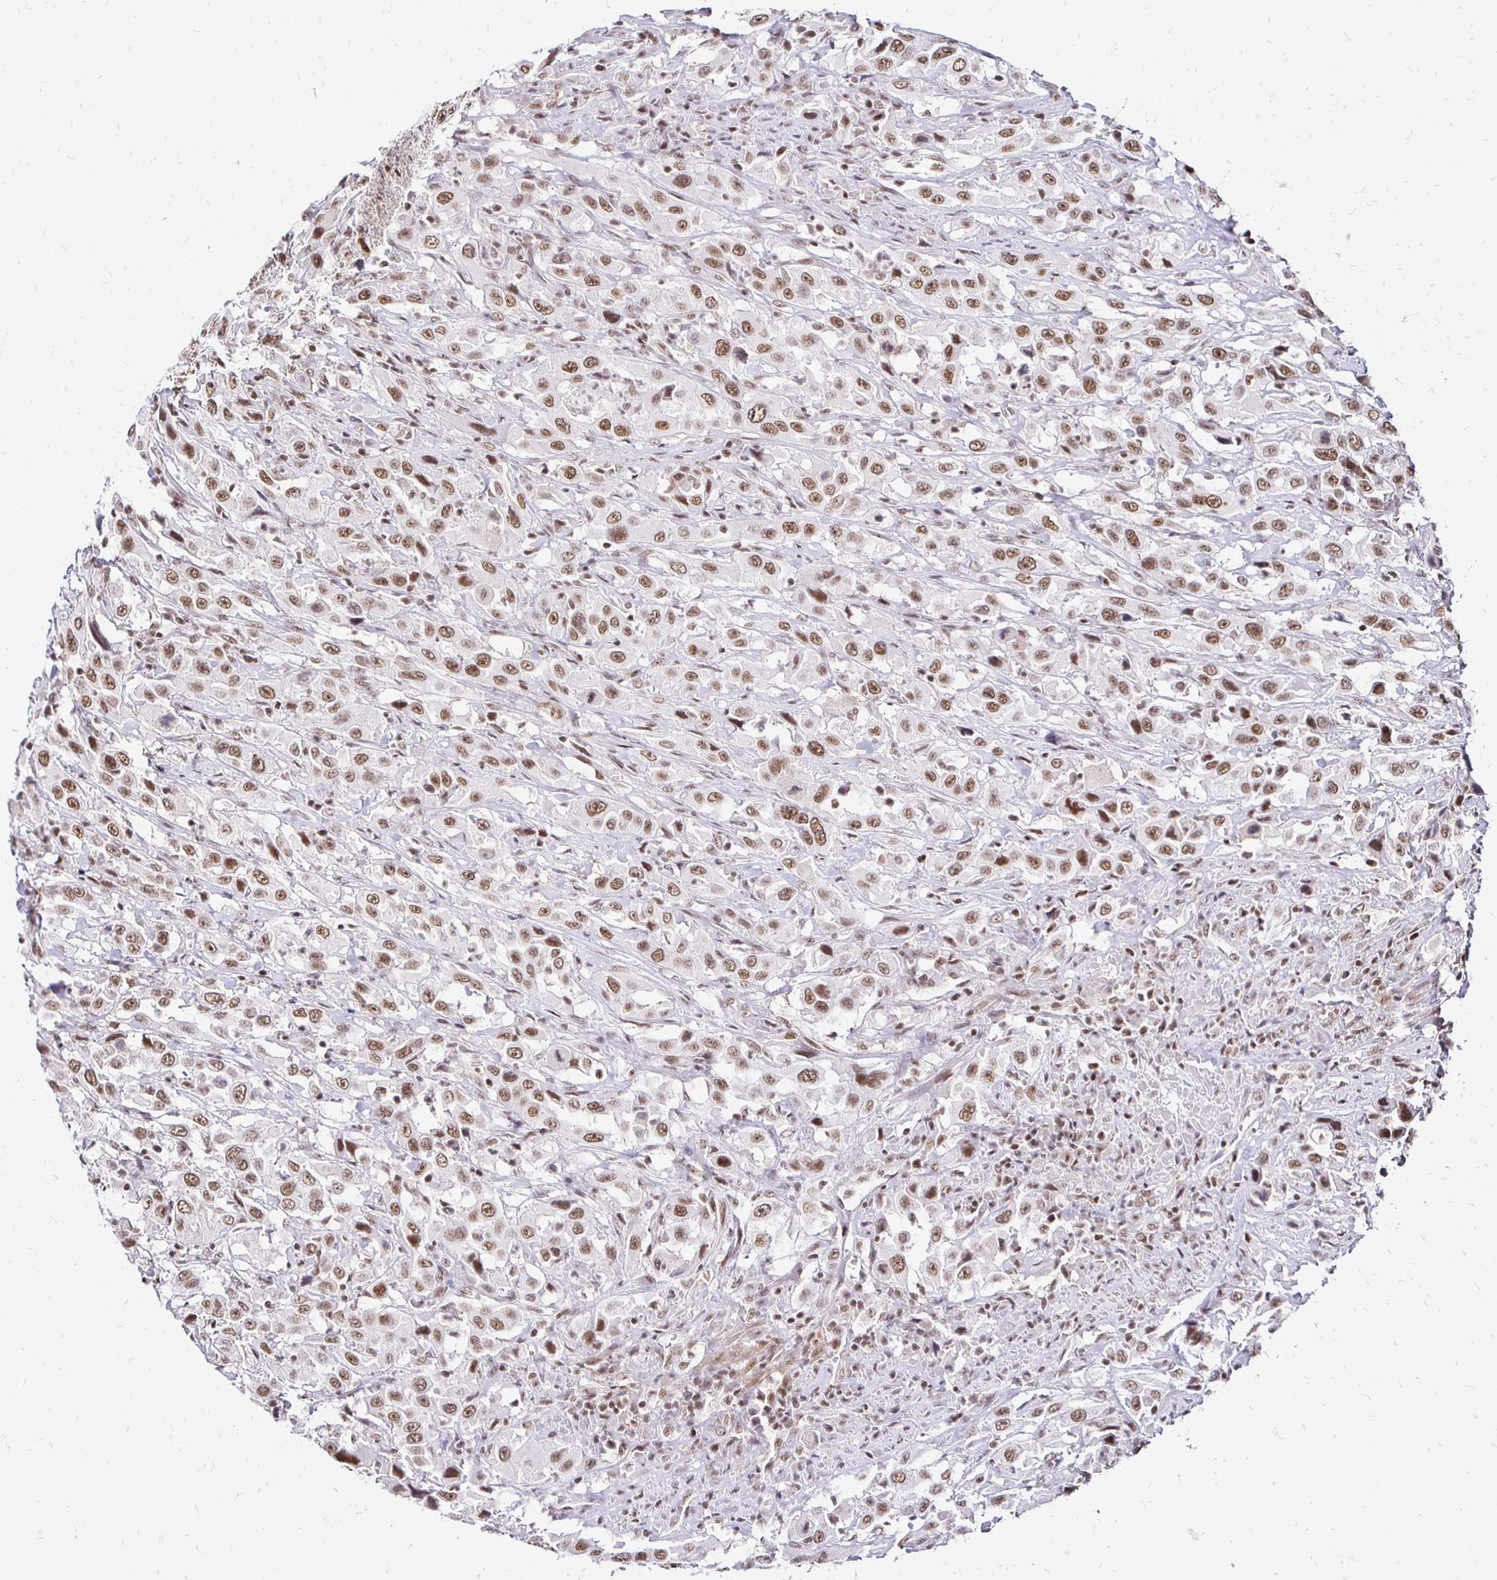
{"staining": {"intensity": "moderate", "quantity": ">75%", "location": "nuclear"}, "tissue": "urothelial cancer", "cell_type": "Tumor cells", "image_type": "cancer", "snomed": [{"axis": "morphology", "description": "Urothelial carcinoma, High grade"}, {"axis": "topography", "description": "Urinary bladder"}], "caption": "Urothelial cancer tissue shows moderate nuclear expression in about >75% of tumor cells", "gene": "SIN3A", "patient": {"sex": "male", "age": 61}}